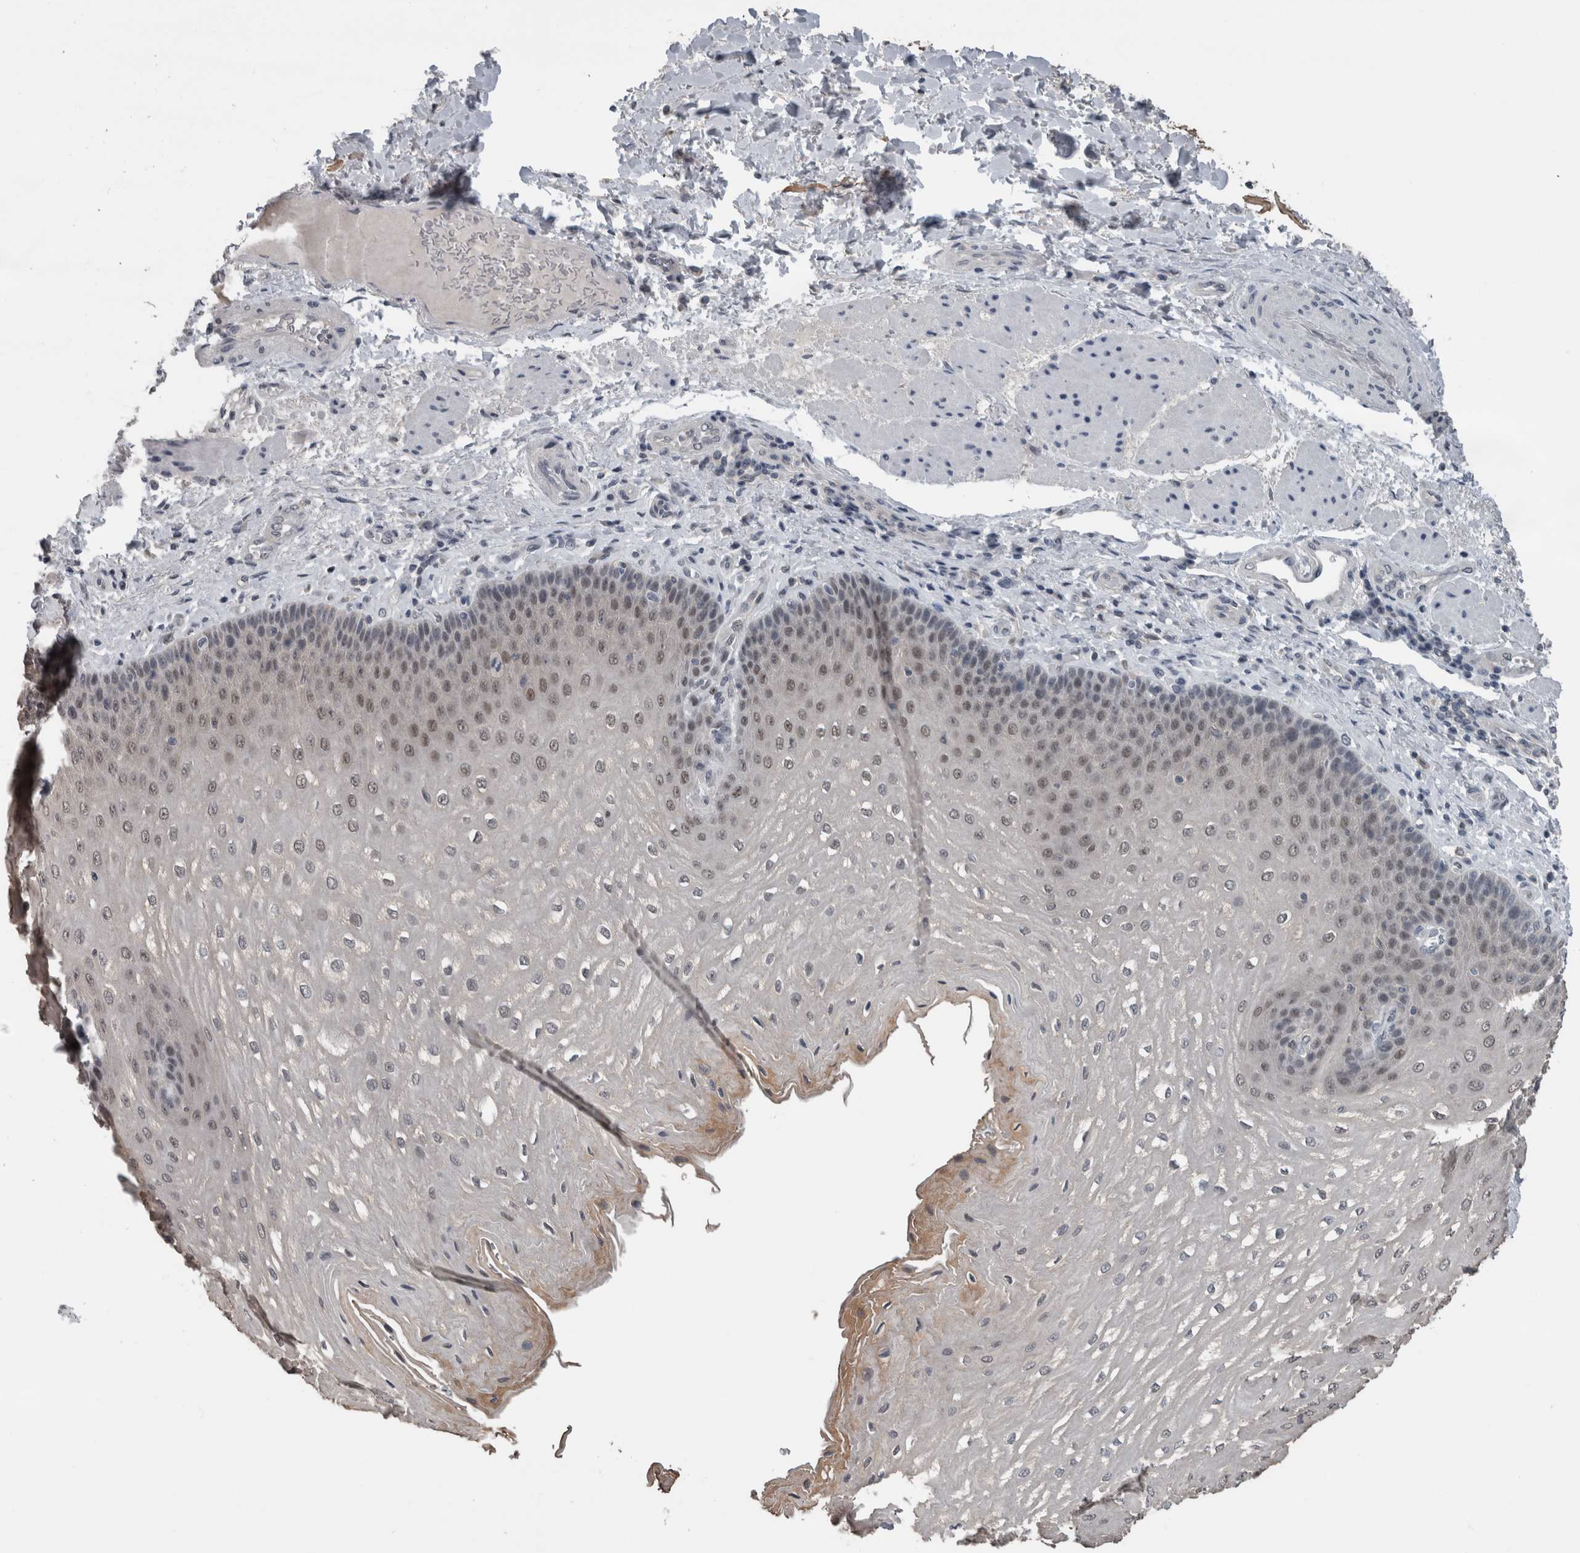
{"staining": {"intensity": "moderate", "quantity": "25%-75%", "location": "nuclear"}, "tissue": "esophagus", "cell_type": "Squamous epithelial cells", "image_type": "normal", "snomed": [{"axis": "morphology", "description": "Normal tissue, NOS"}, {"axis": "topography", "description": "Esophagus"}], "caption": "A medium amount of moderate nuclear staining is identified in about 25%-75% of squamous epithelial cells in unremarkable esophagus. (Stains: DAB (3,3'-diaminobenzidine) in brown, nuclei in blue, Microscopy: brightfield microscopy at high magnification).", "gene": "ZBTB21", "patient": {"sex": "male", "age": 54}}